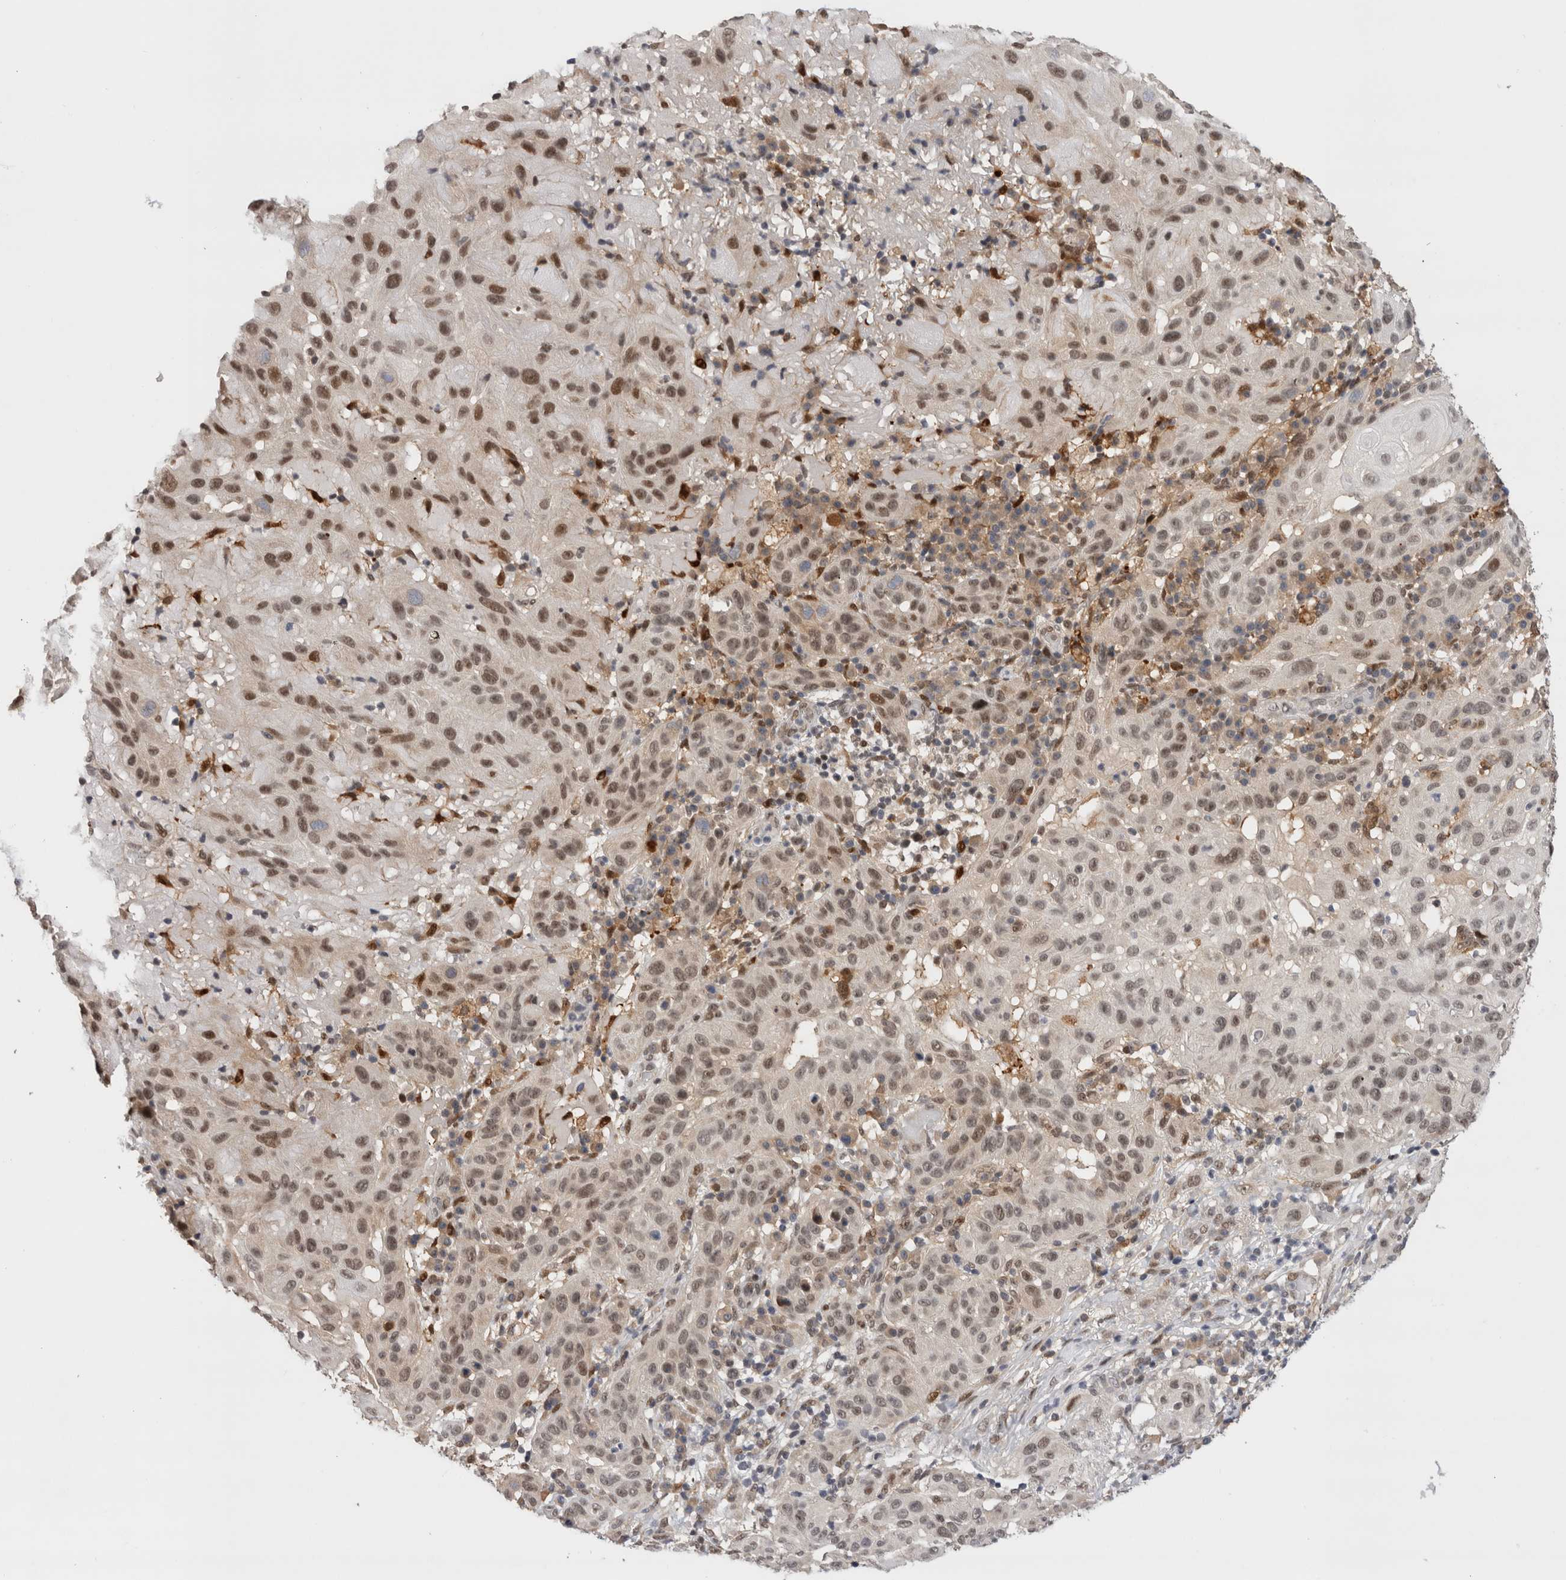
{"staining": {"intensity": "moderate", "quantity": ">75%", "location": "nuclear"}, "tissue": "skin cancer", "cell_type": "Tumor cells", "image_type": "cancer", "snomed": [{"axis": "morphology", "description": "Normal tissue, NOS"}, {"axis": "morphology", "description": "Squamous cell carcinoma, NOS"}, {"axis": "topography", "description": "Skin"}], "caption": "Immunohistochemical staining of human skin cancer reveals medium levels of moderate nuclear protein positivity in about >75% of tumor cells. The protein is shown in brown color, while the nuclei are stained blue.", "gene": "ZNF521", "patient": {"sex": "female", "age": 96}}